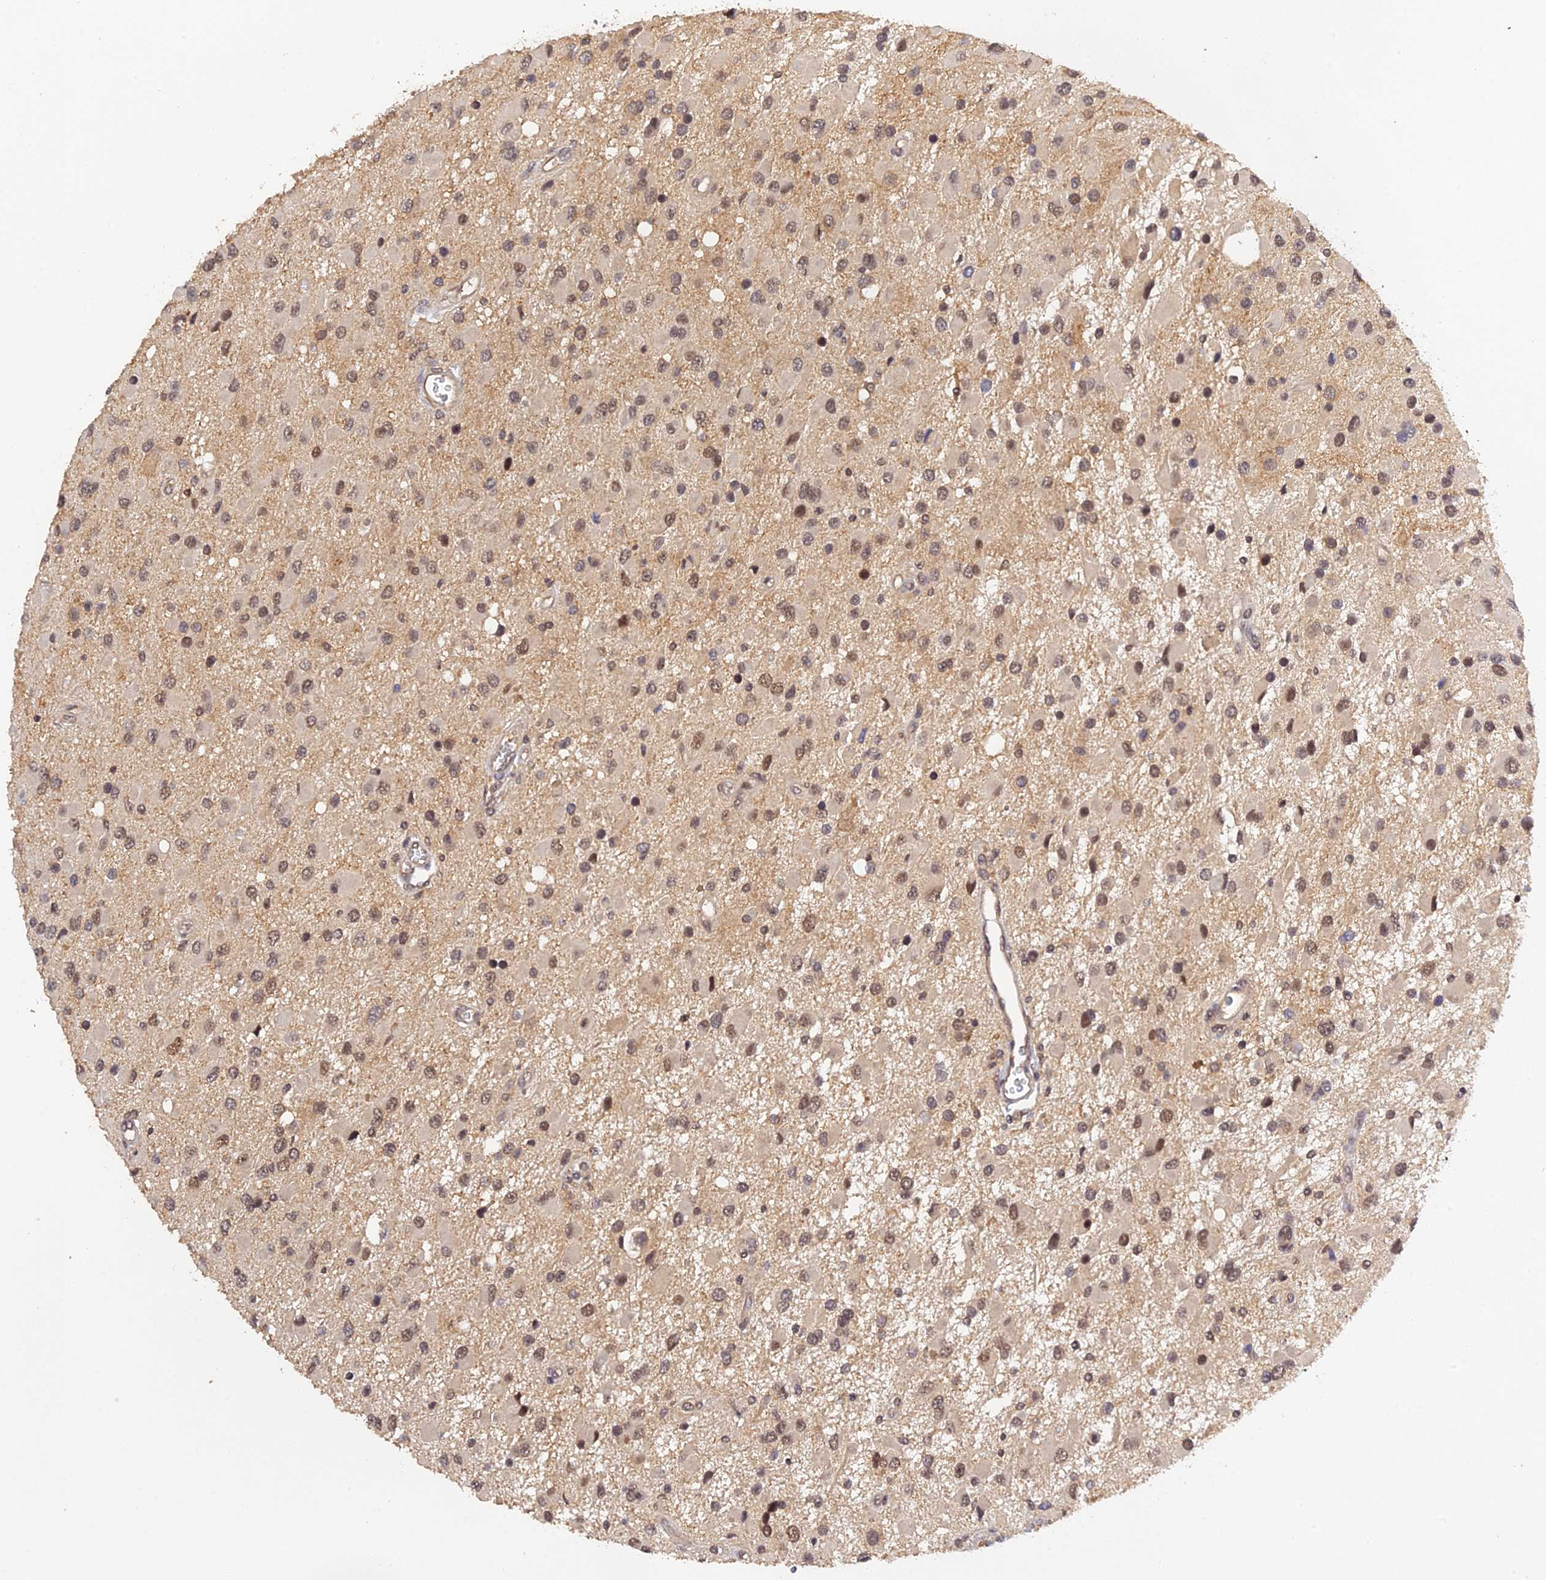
{"staining": {"intensity": "moderate", "quantity": ">75%", "location": "nuclear"}, "tissue": "glioma", "cell_type": "Tumor cells", "image_type": "cancer", "snomed": [{"axis": "morphology", "description": "Glioma, malignant, High grade"}, {"axis": "topography", "description": "Brain"}], "caption": "Malignant glioma (high-grade) was stained to show a protein in brown. There is medium levels of moderate nuclear expression in approximately >75% of tumor cells.", "gene": "ZNF436", "patient": {"sex": "male", "age": 53}}